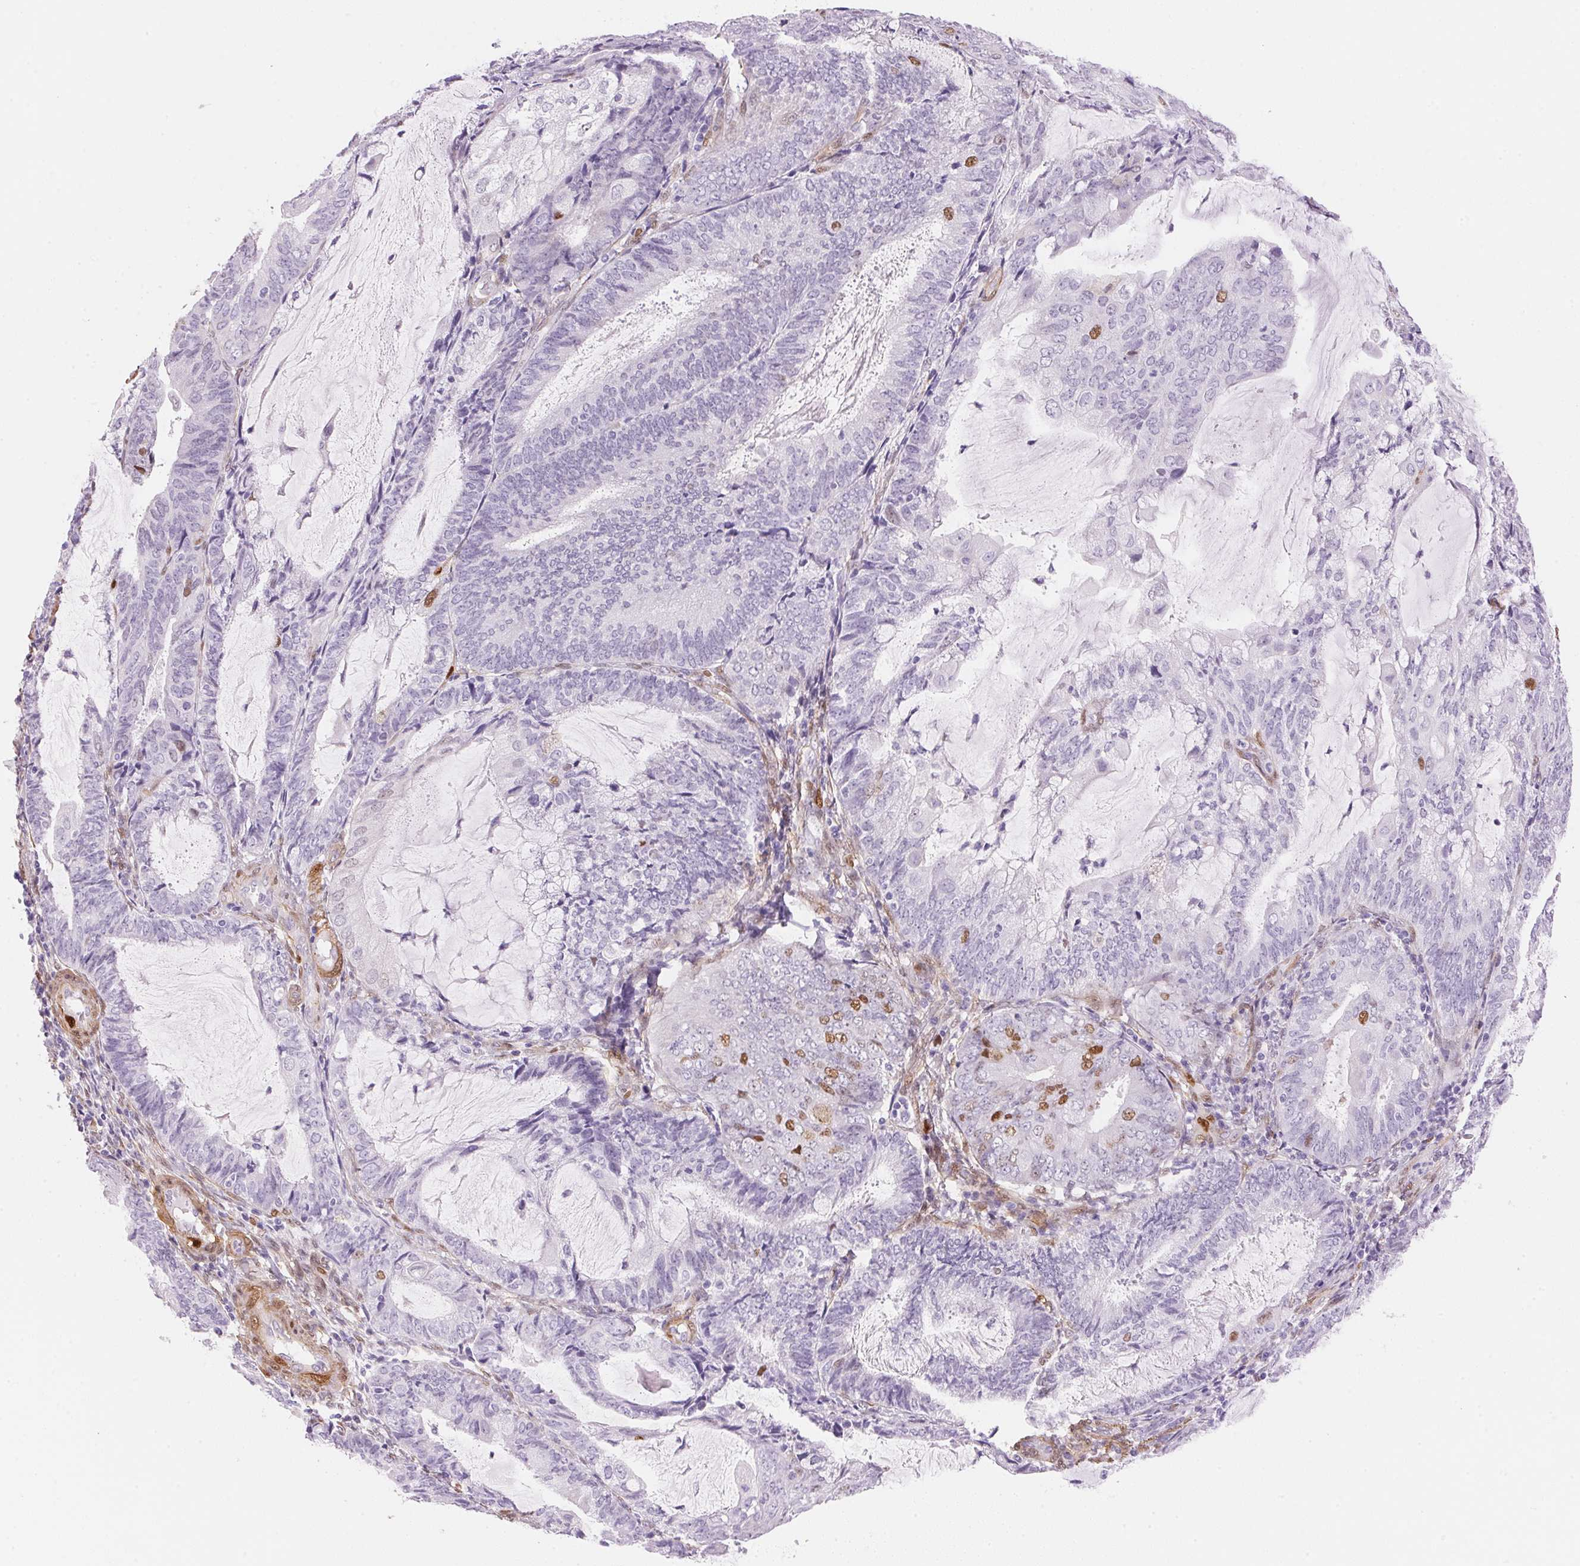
{"staining": {"intensity": "moderate", "quantity": "<25%", "location": "nuclear"}, "tissue": "endometrial cancer", "cell_type": "Tumor cells", "image_type": "cancer", "snomed": [{"axis": "morphology", "description": "Adenocarcinoma, NOS"}, {"axis": "topography", "description": "Endometrium"}], "caption": "Endometrial adenocarcinoma stained with IHC reveals moderate nuclear expression in approximately <25% of tumor cells. The staining is performed using DAB brown chromogen to label protein expression. The nuclei are counter-stained blue using hematoxylin.", "gene": "SMTN", "patient": {"sex": "female", "age": 81}}